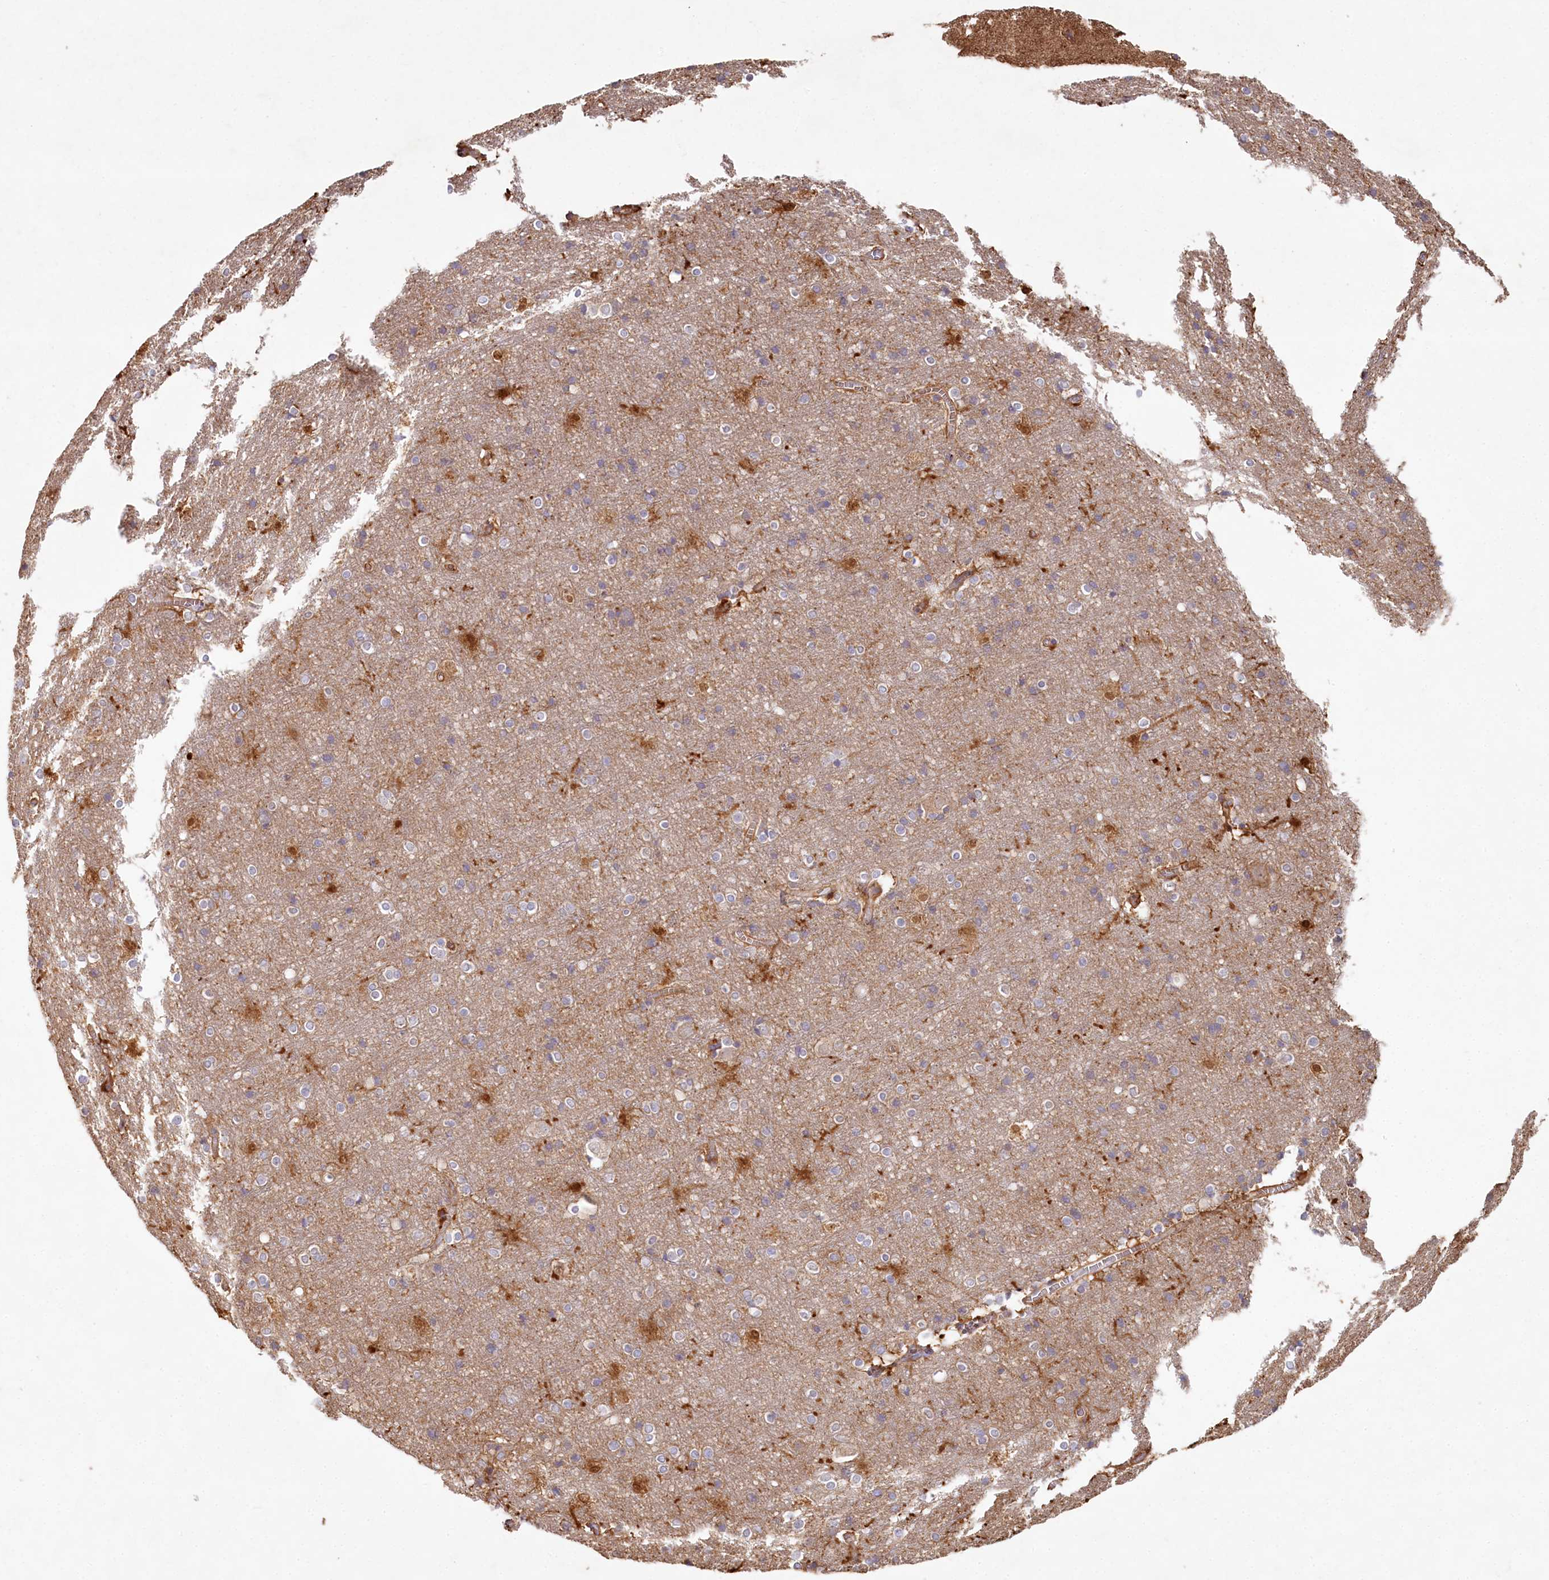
{"staining": {"intensity": "weak", "quantity": ">75%", "location": "cytoplasmic/membranous"}, "tissue": "cerebral cortex", "cell_type": "Endothelial cells", "image_type": "normal", "snomed": [{"axis": "morphology", "description": "Normal tissue, NOS"}, {"axis": "topography", "description": "Cerebral cortex"}], "caption": "Endothelial cells show weak cytoplasmic/membranous positivity in approximately >75% of cells in normal cerebral cortex. Immunohistochemistry (ihc) stains the protein of interest in brown and the nuclei are stained blue.", "gene": "HAL", "patient": {"sex": "male", "age": 54}}